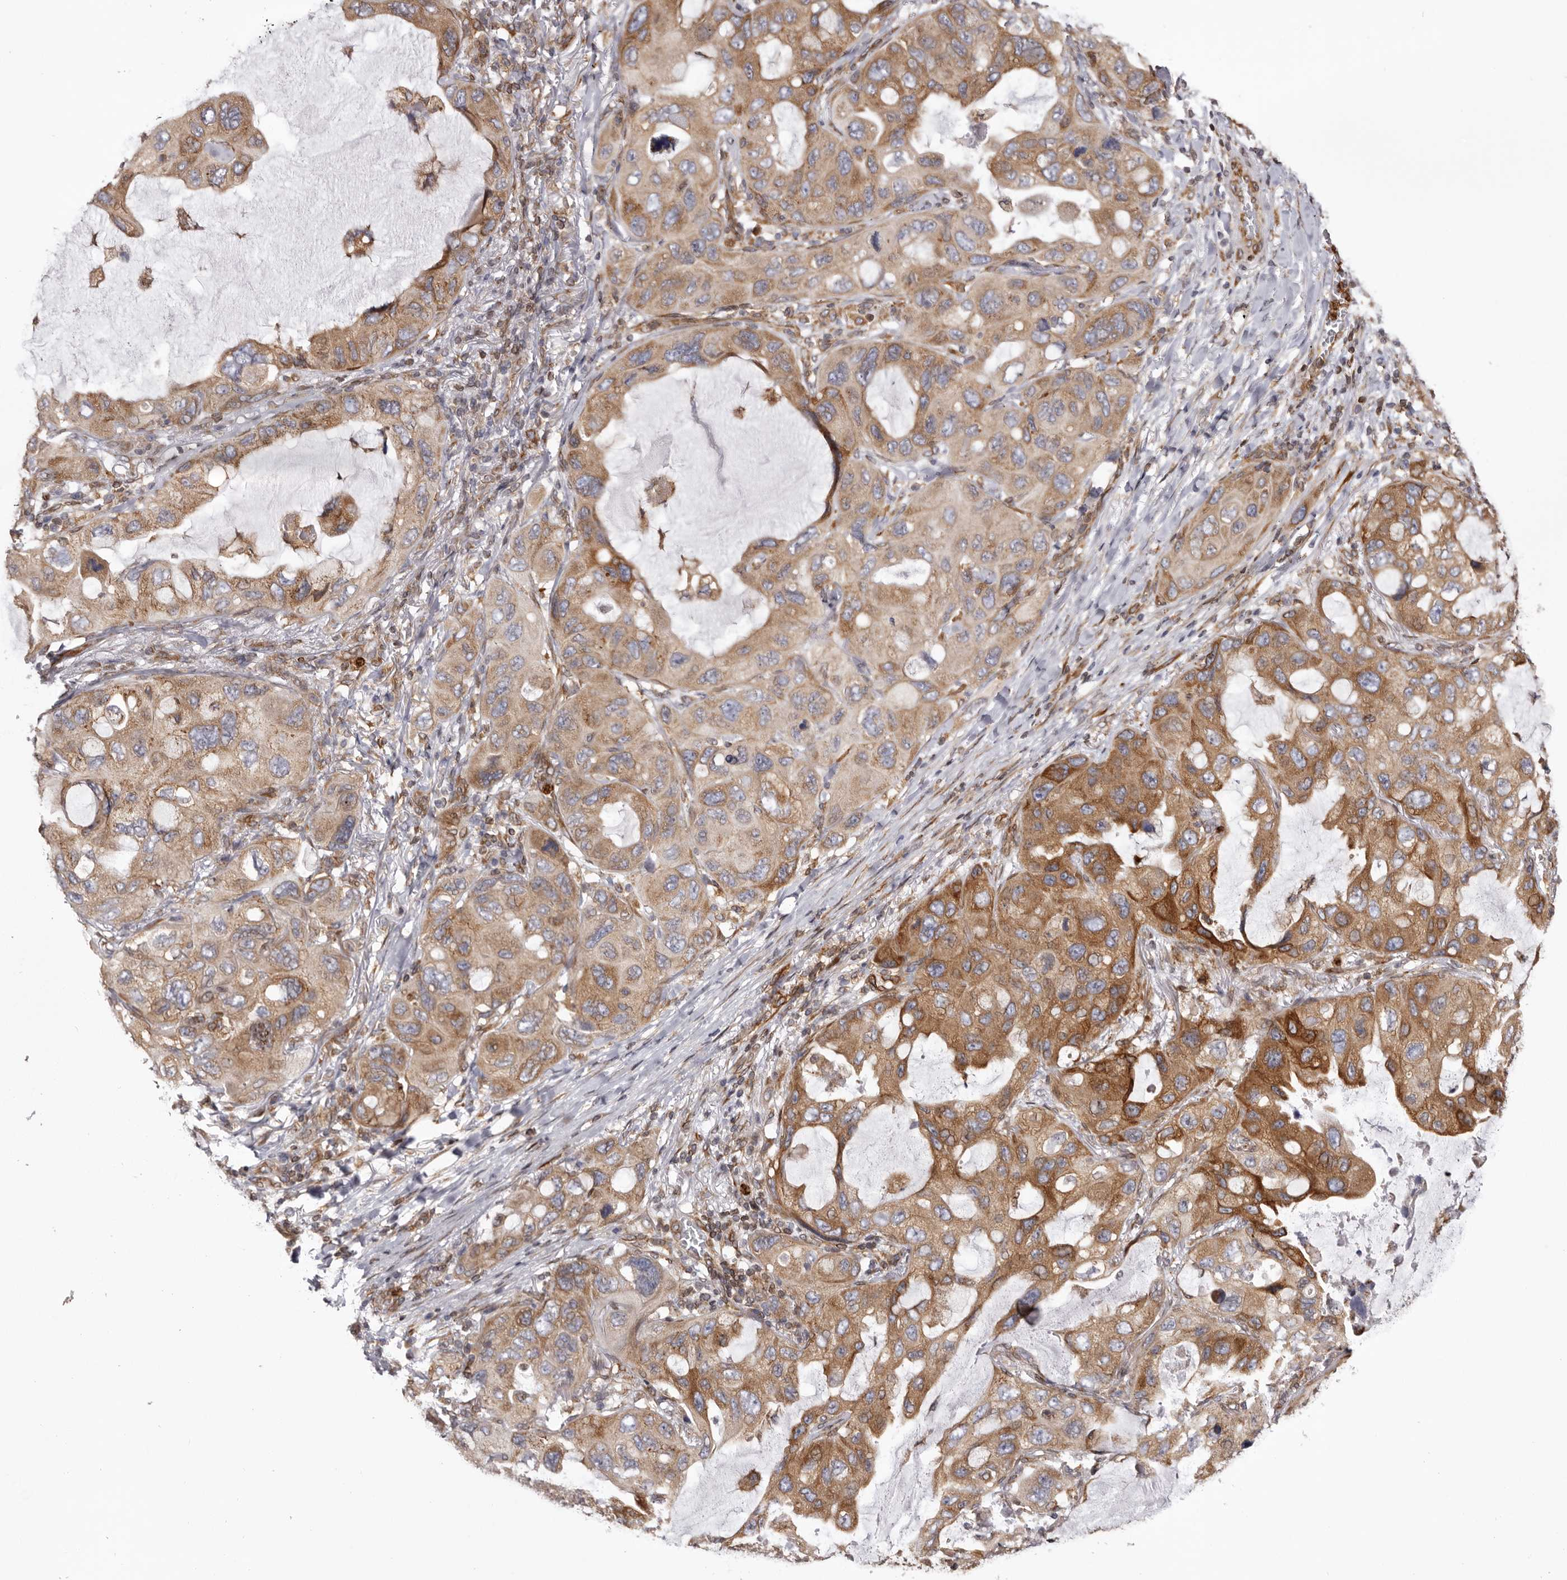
{"staining": {"intensity": "moderate", "quantity": ">75%", "location": "cytoplasmic/membranous"}, "tissue": "lung cancer", "cell_type": "Tumor cells", "image_type": "cancer", "snomed": [{"axis": "morphology", "description": "Squamous cell carcinoma, NOS"}, {"axis": "topography", "description": "Lung"}], "caption": "DAB (3,3'-diaminobenzidine) immunohistochemical staining of human squamous cell carcinoma (lung) demonstrates moderate cytoplasmic/membranous protein positivity in about >75% of tumor cells.", "gene": "C4orf3", "patient": {"sex": "female", "age": 73}}